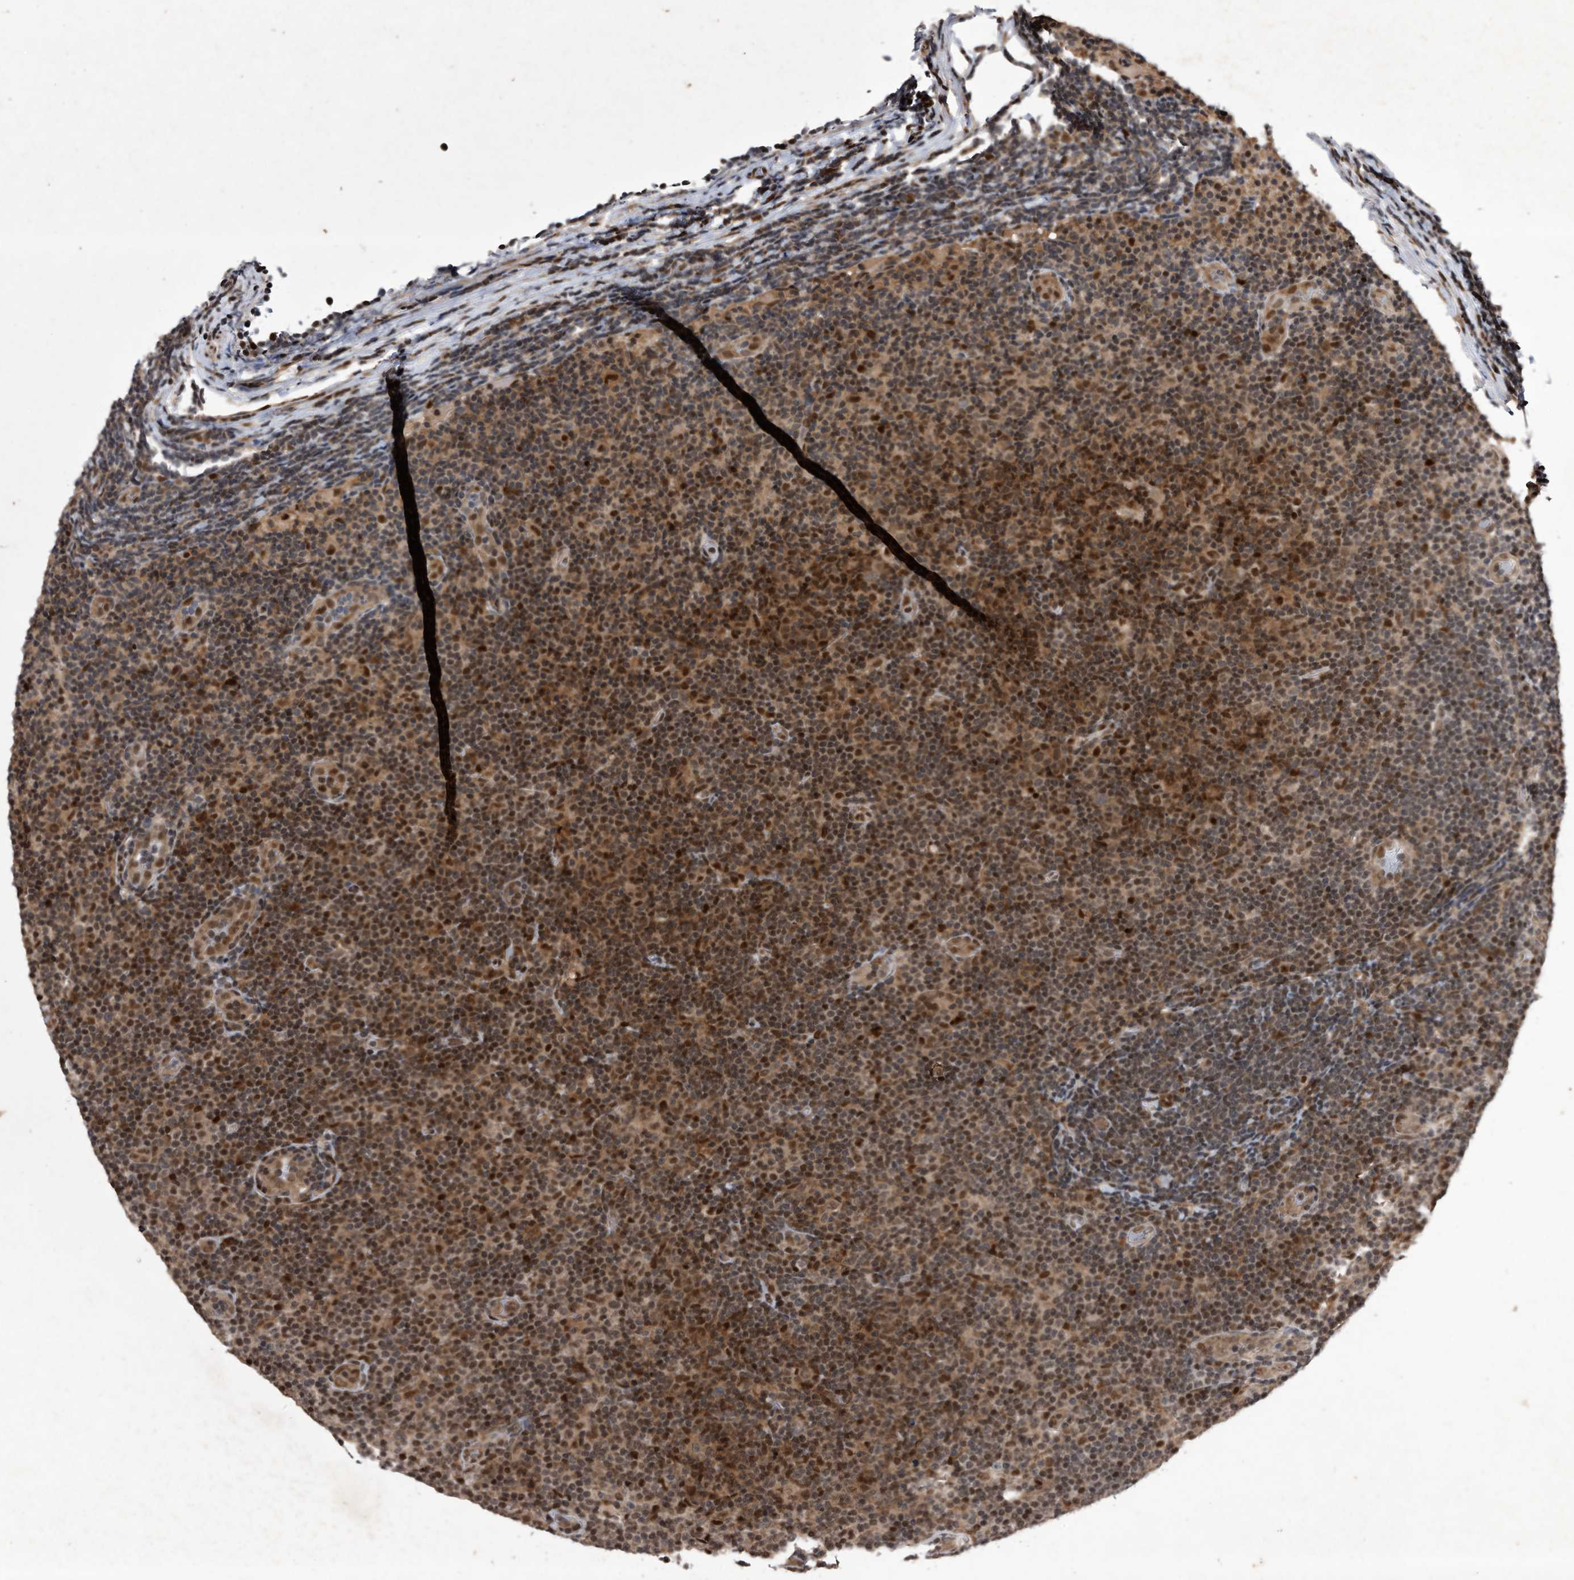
{"staining": {"intensity": "moderate", "quantity": ">75%", "location": "cytoplasmic/membranous,nuclear"}, "tissue": "lymphoma", "cell_type": "Tumor cells", "image_type": "cancer", "snomed": [{"axis": "morphology", "description": "Malignant lymphoma, non-Hodgkin's type, Low grade"}, {"axis": "topography", "description": "Lymph node"}], "caption": "DAB immunohistochemical staining of human lymphoma shows moderate cytoplasmic/membranous and nuclear protein staining in approximately >75% of tumor cells.", "gene": "RAD23B", "patient": {"sex": "male", "age": 83}}